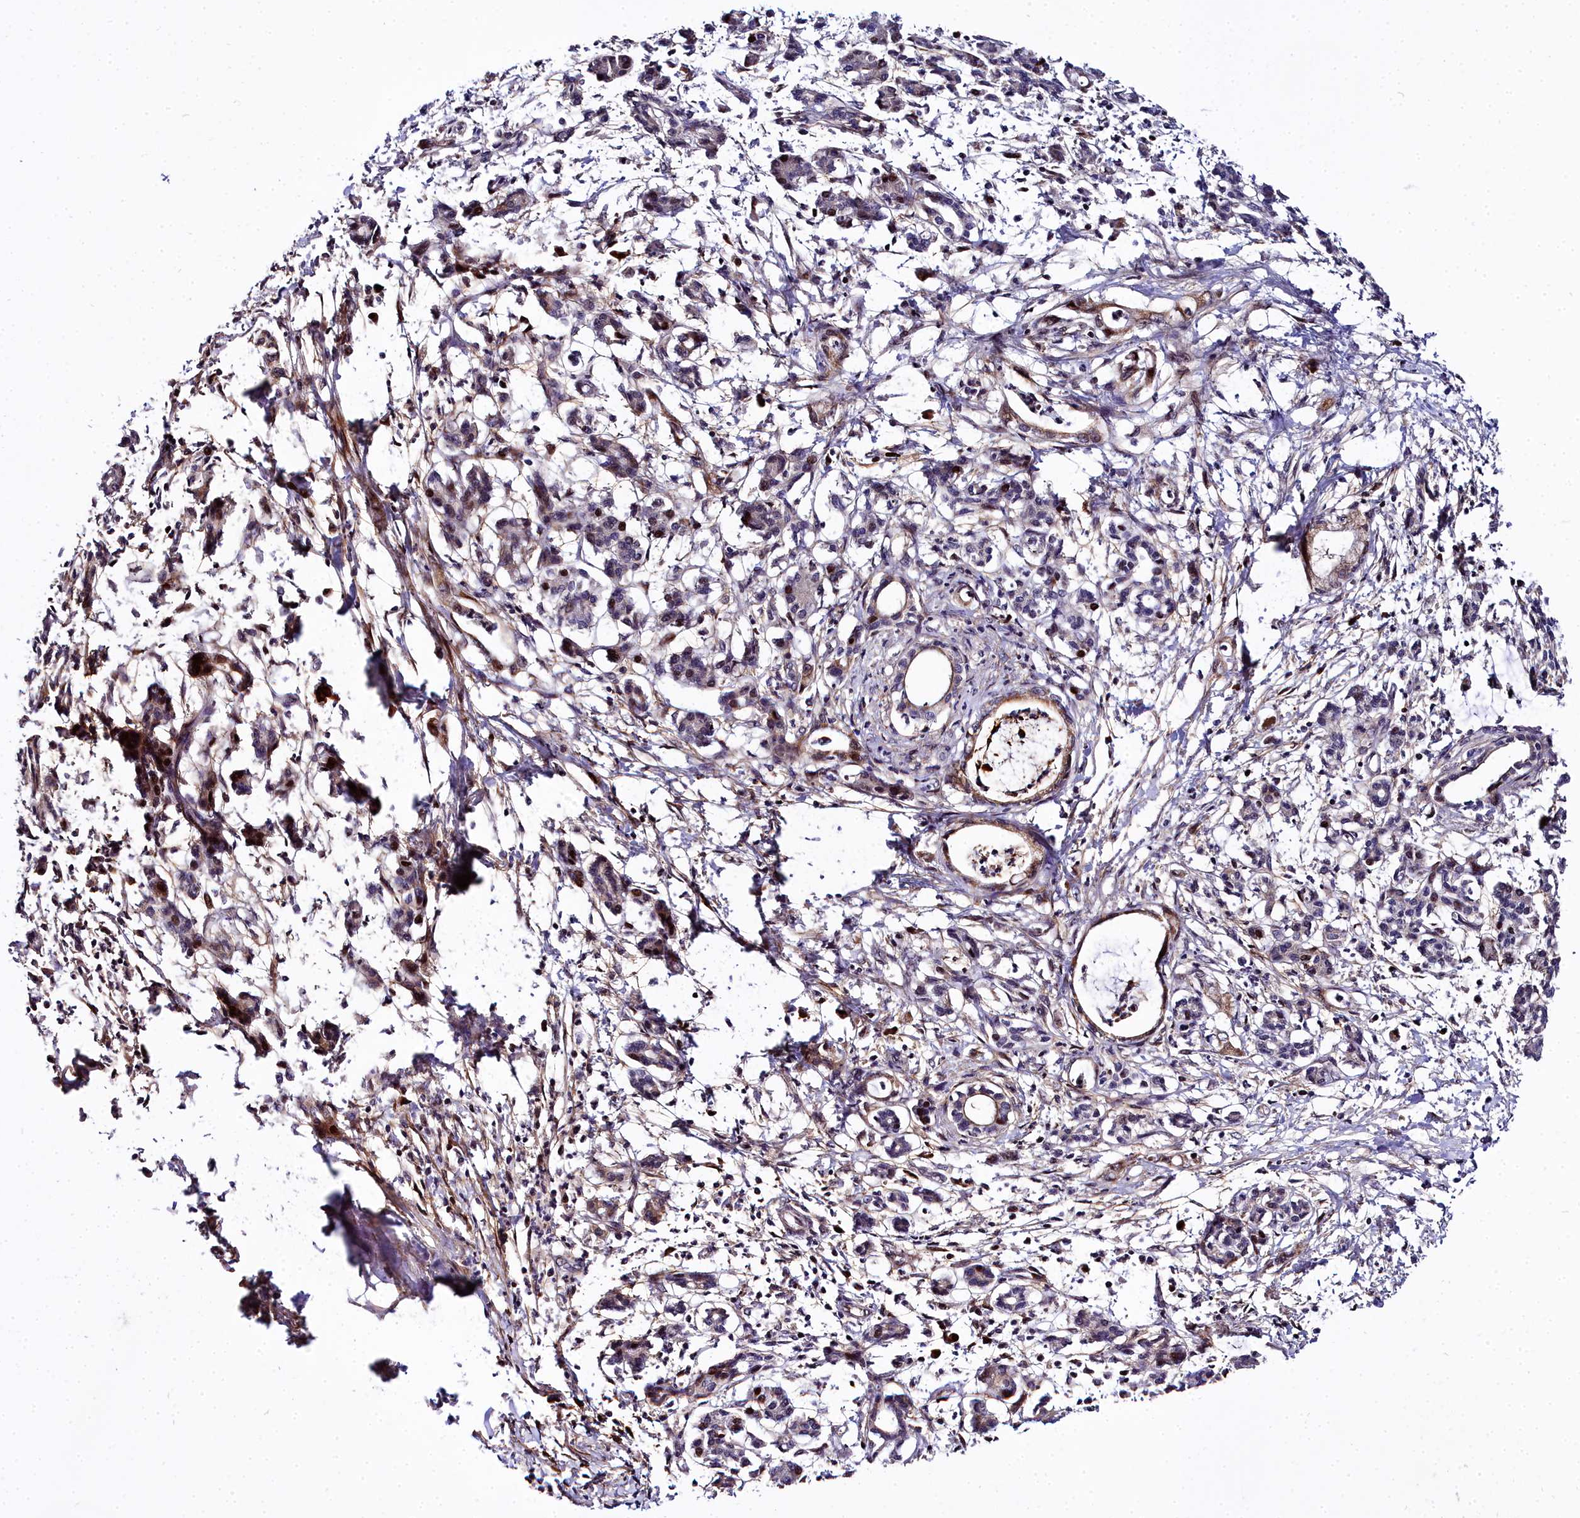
{"staining": {"intensity": "moderate", "quantity": "<25%", "location": "cytoplasmic/membranous"}, "tissue": "pancreatic cancer", "cell_type": "Tumor cells", "image_type": "cancer", "snomed": [{"axis": "morphology", "description": "Adenocarcinoma, NOS"}, {"axis": "topography", "description": "Pancreas"}], "caption": "Tumor cells exhibit low levels of moderate cytoplasmic/membranous staining in approximately <25% of cells in human pancreatic adenocarcinoma.", "gene": "MRPS11", "patient": {"sex": "female", "age": 55}}